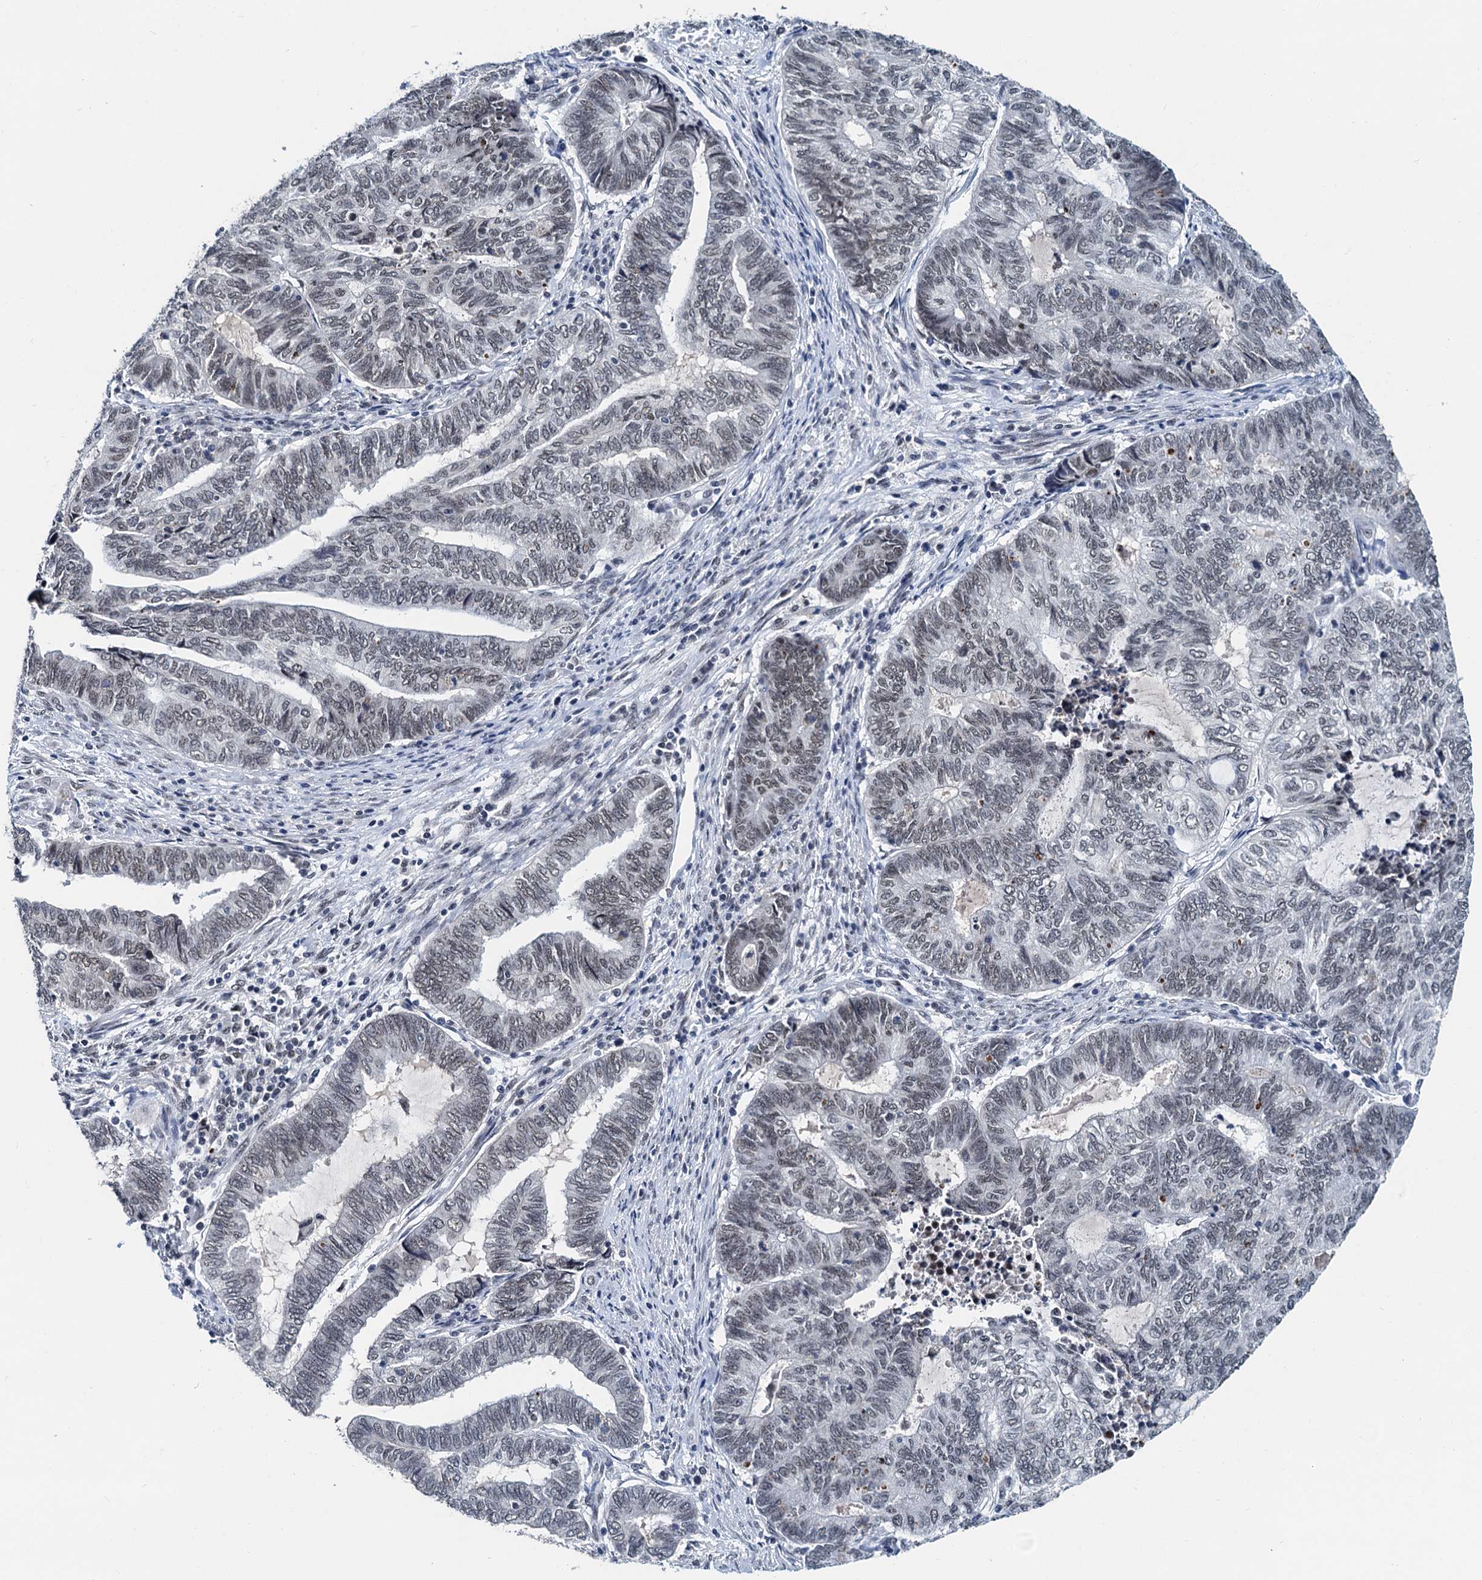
{"staining": {"intensity": "weak", "quantity": ">75%", "location": "nuclear"}, "tissue": "endometrial cancer", "cell_type": "Tumor cells", "image_type": "cancer", "snomed": [{"axis": "morphology", "description": "Adenocarcinoma, NOS"}, {"axis": "topography", "description": "Uterus"}, {"axis": "topography", "description": "Endometrium"}], "caption": "DAB immunohistochemical staining of endometrial cancer shows weak nuclear protein positivity in about >75% of tumor cells.", "gene": "SNRPD1", "patient": {"sex": "female", "age": 70}}